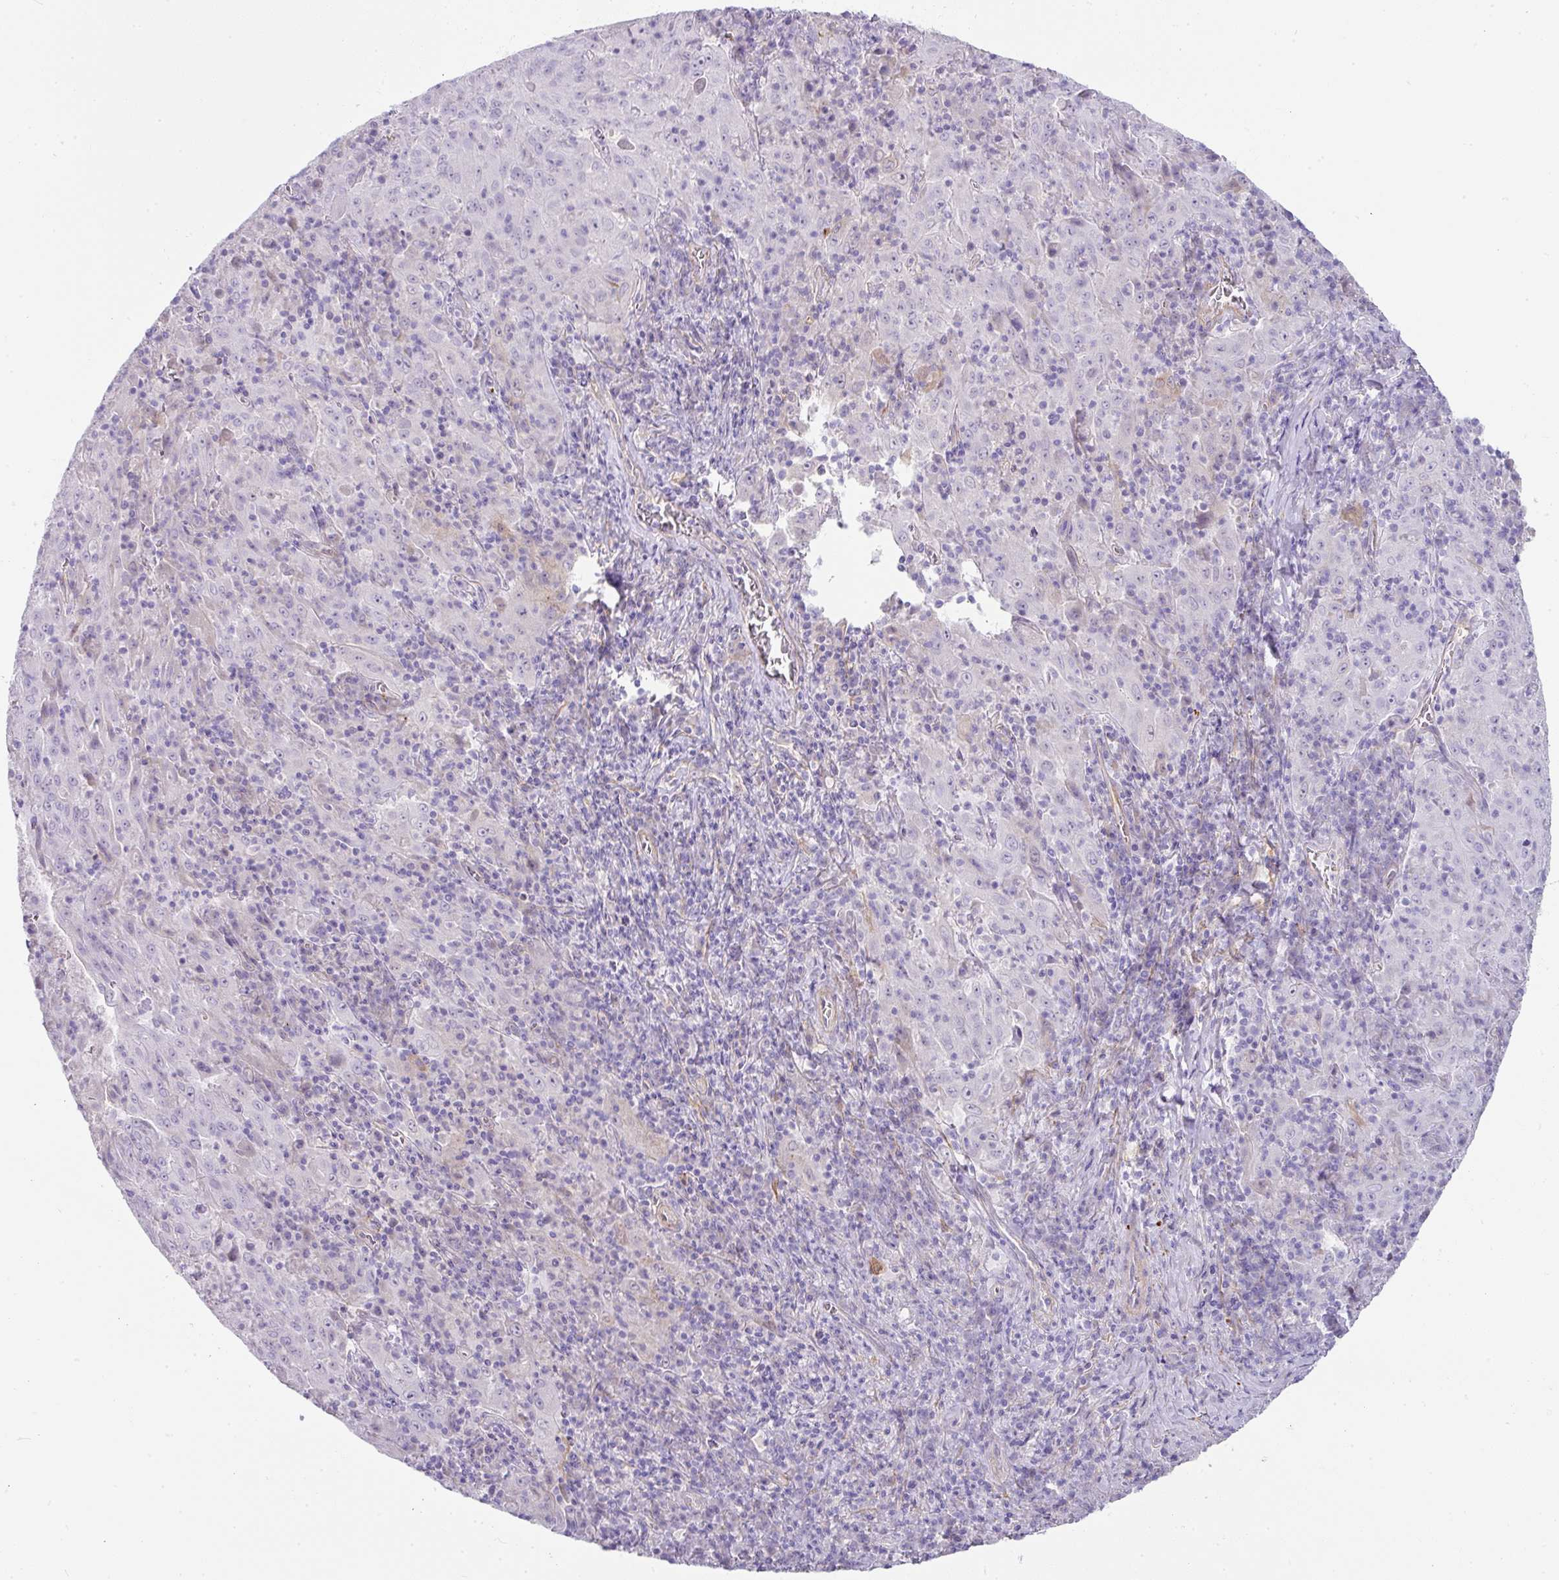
{"staining": {"intensity": "negative", "quantity": "none", "location": "none"}, "tissue": "pancreatic cancer", "cell_type": "Tumor cells", "image_type": "cancer", "snomed": [{"axis": "morphology", "description": "Adenocarcinoma, NOS"}, {"axis": "topography", "description": "Pancreas"}], "caption": "IHC image of human pancreatic adenocarcinoma stained for a protein (brown), which demonstrates no expression in tumor cells.", "gene": "OR52N1", "patient": {"sex": "male", "age": 63}}